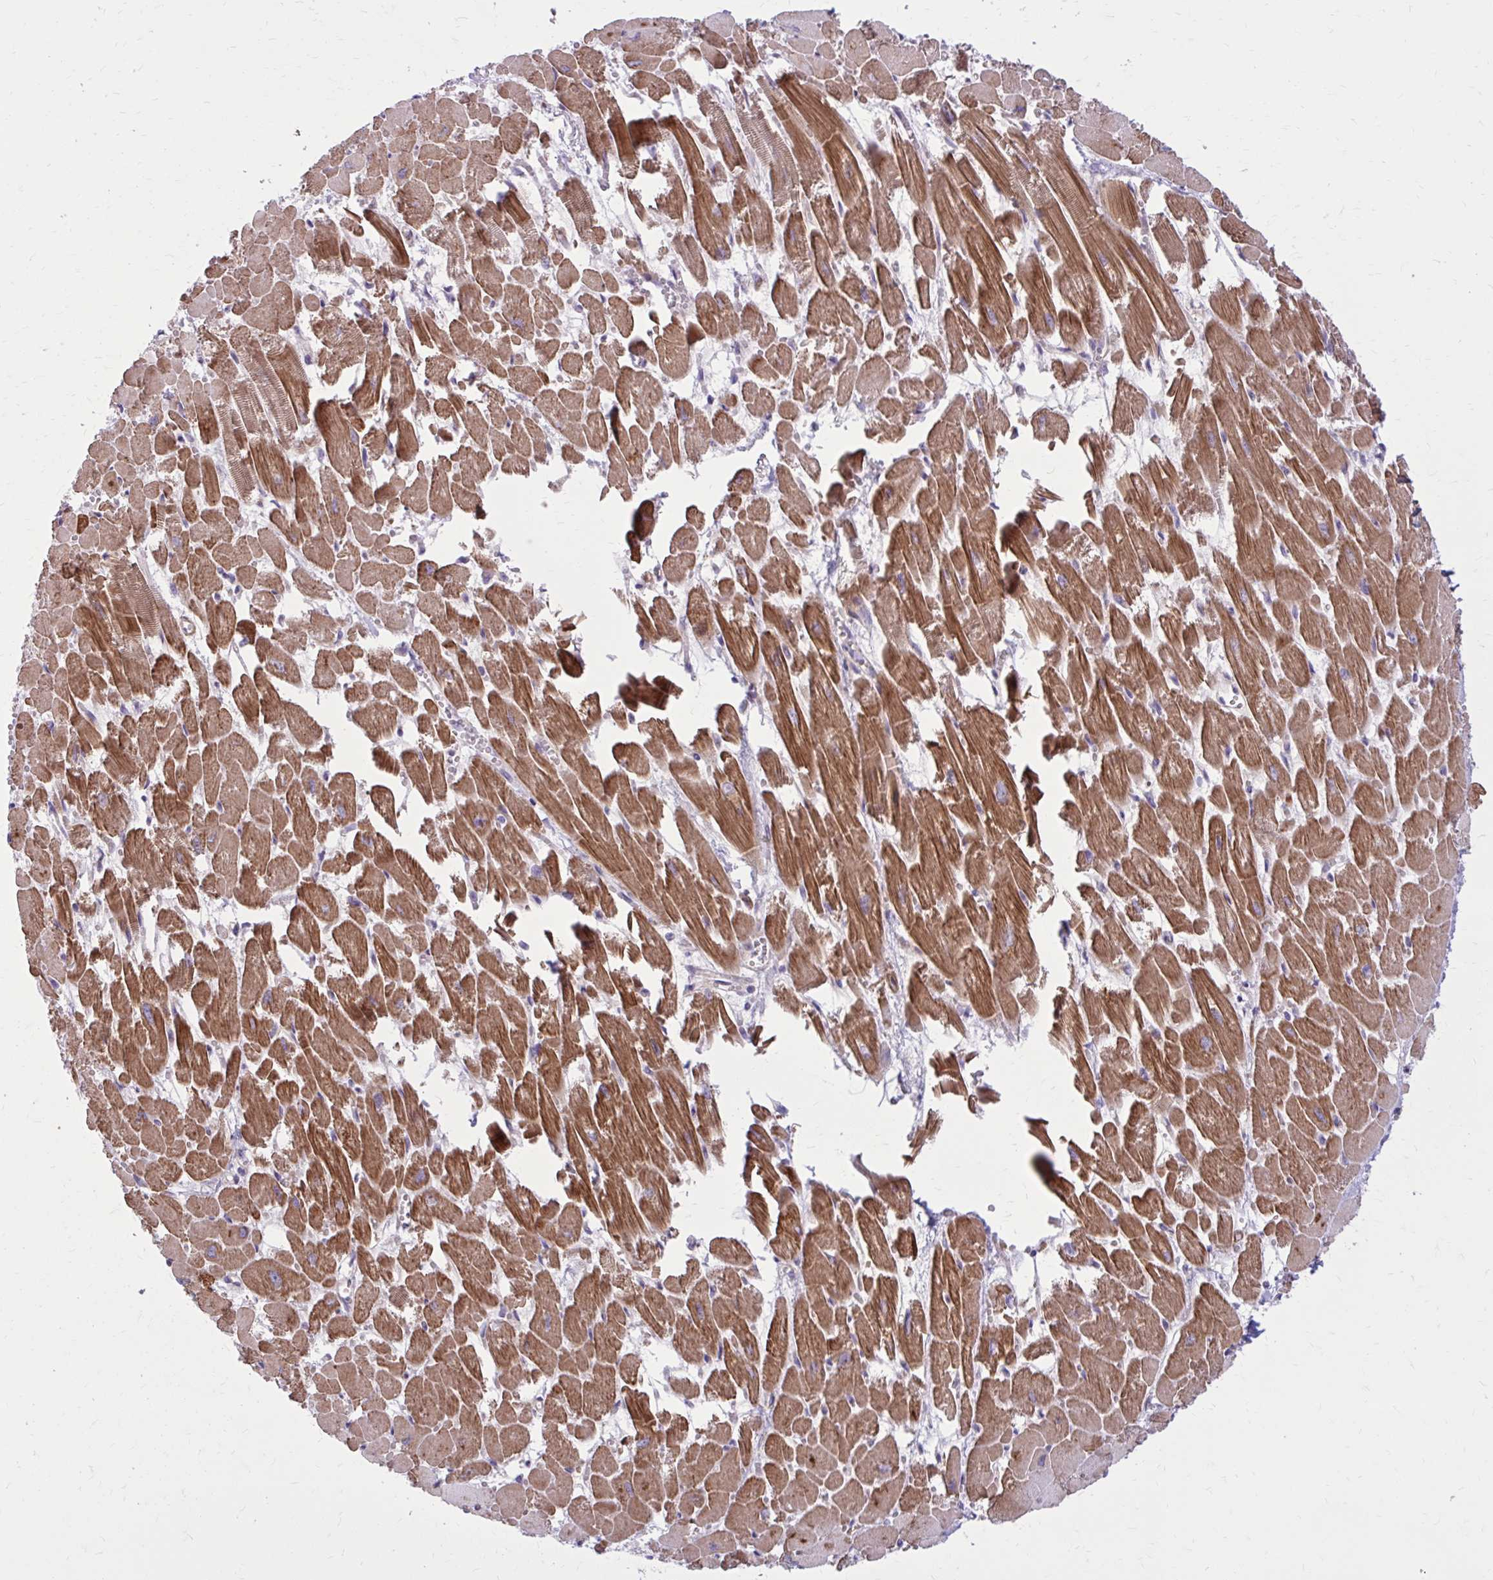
{"staining": {"intensity": "strong", "quantity": ">75%", "location": "cytoplasmic/membranous"}, "tissue": "heart muscle", "cell_type": "Cardiomyocytes", "image_type": "normal", "snomed": [{"axis": "morphology", "description": "Normal tissue, NOS"}, {"axis": "topography", "description": "Heart"}], "caption": "IHC micrograph of normal heart muscle stained for a protein (brown), which shows high levels of strong cytoplasmic/membranous staining in about >75% of cardiomyocytes.", "gene": "FAP", "patient": {"sex": "female", "age": 52}}